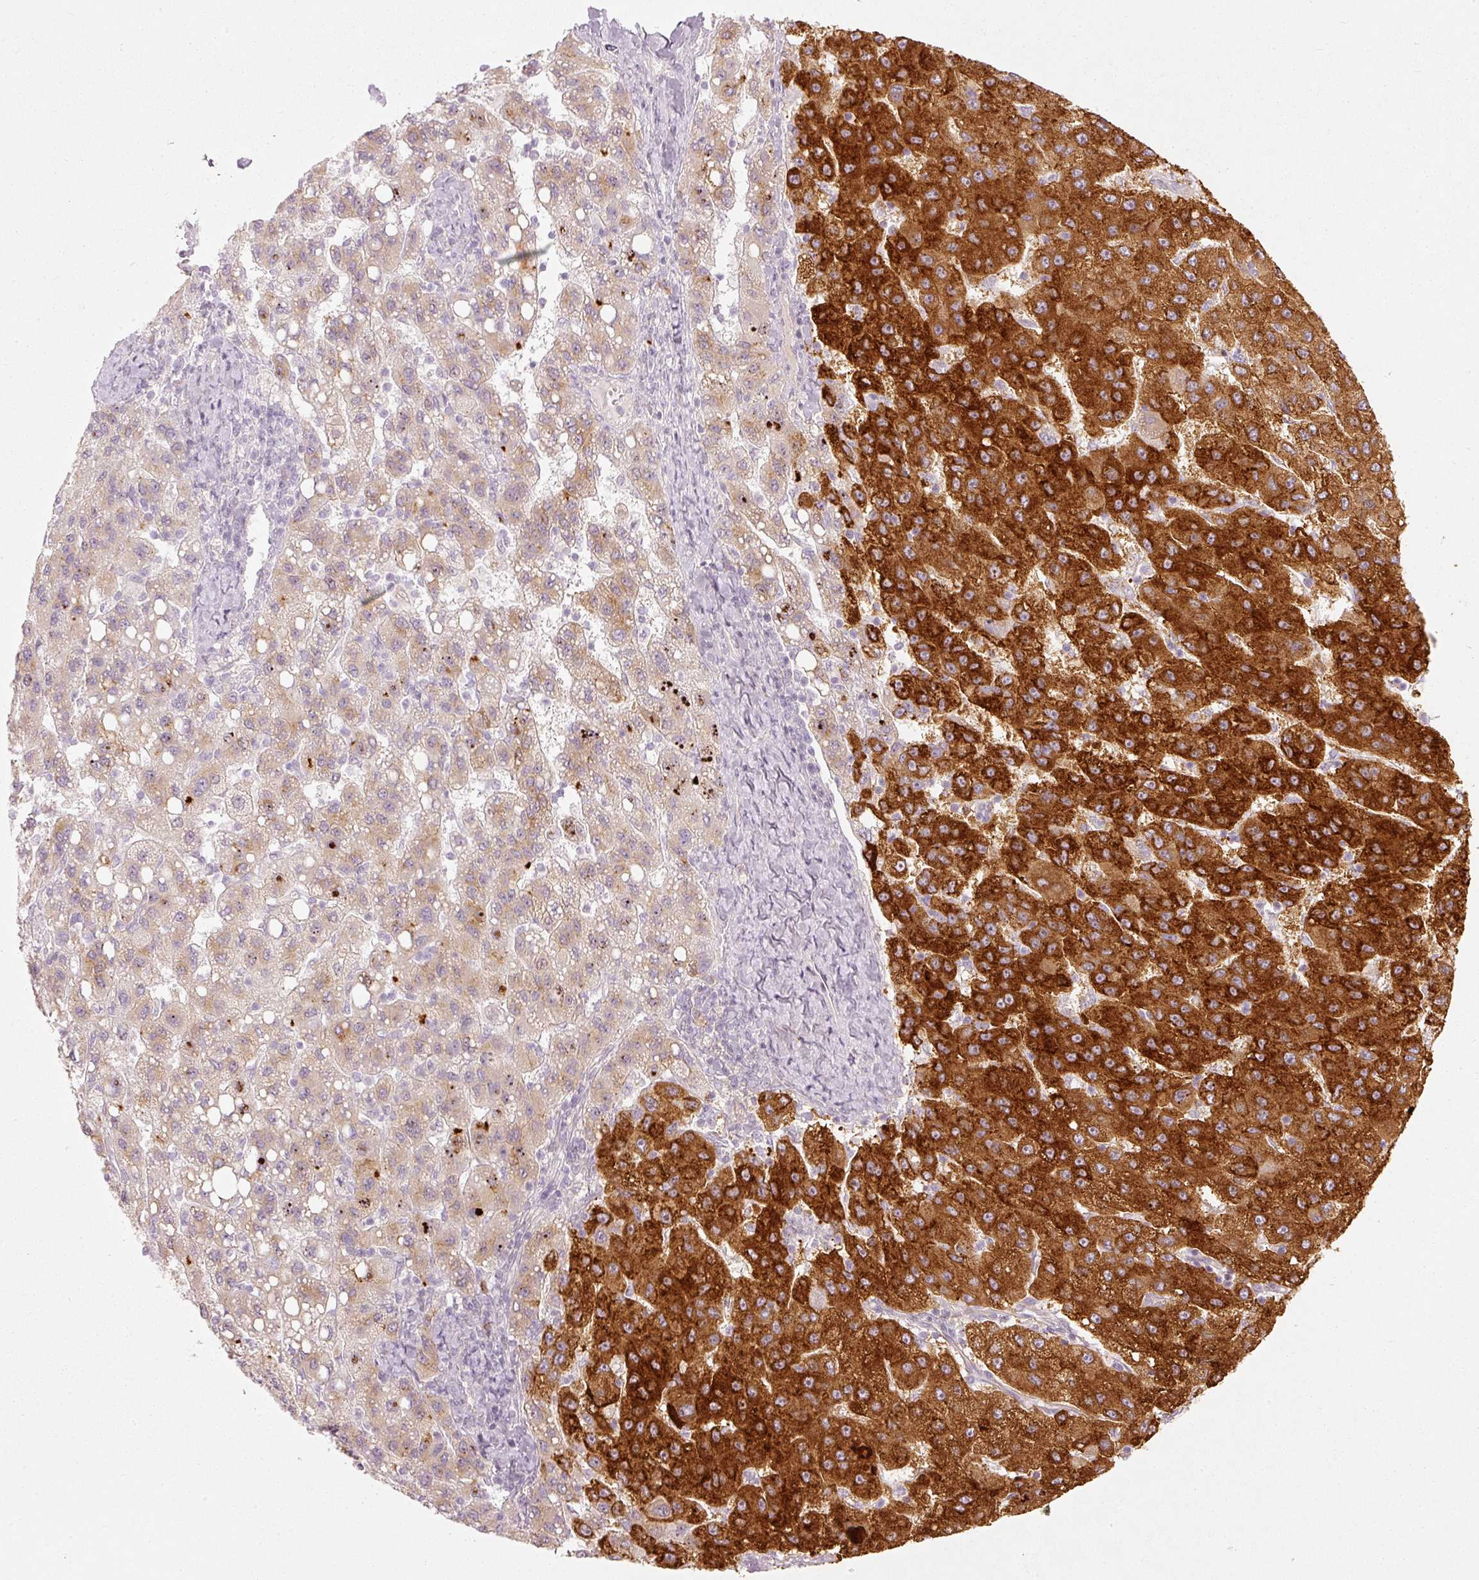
{"staining": {"intensity": "weak", "quantity": "25%-75%", "location": "cytoplasmic/membranous"}, "tissue": "liver cancer", "cell_type": "Tumor cells", "image_type": "cancer", "snomed": [{"axis": "morphology", "description": "Carcinoma, Hepatocellular, NOS"}, {"axis": "topography", "description": "Liver"}], "caption": "Liver hepatocellular carcinoma was stained to show a protein in brown. There is low levels of weak cytoplasmic/membranous positivity in approximately 25%-75% of tumor cells.", "gene": "SLC20A1", "patient": {"sex": "female", "age": 82}}